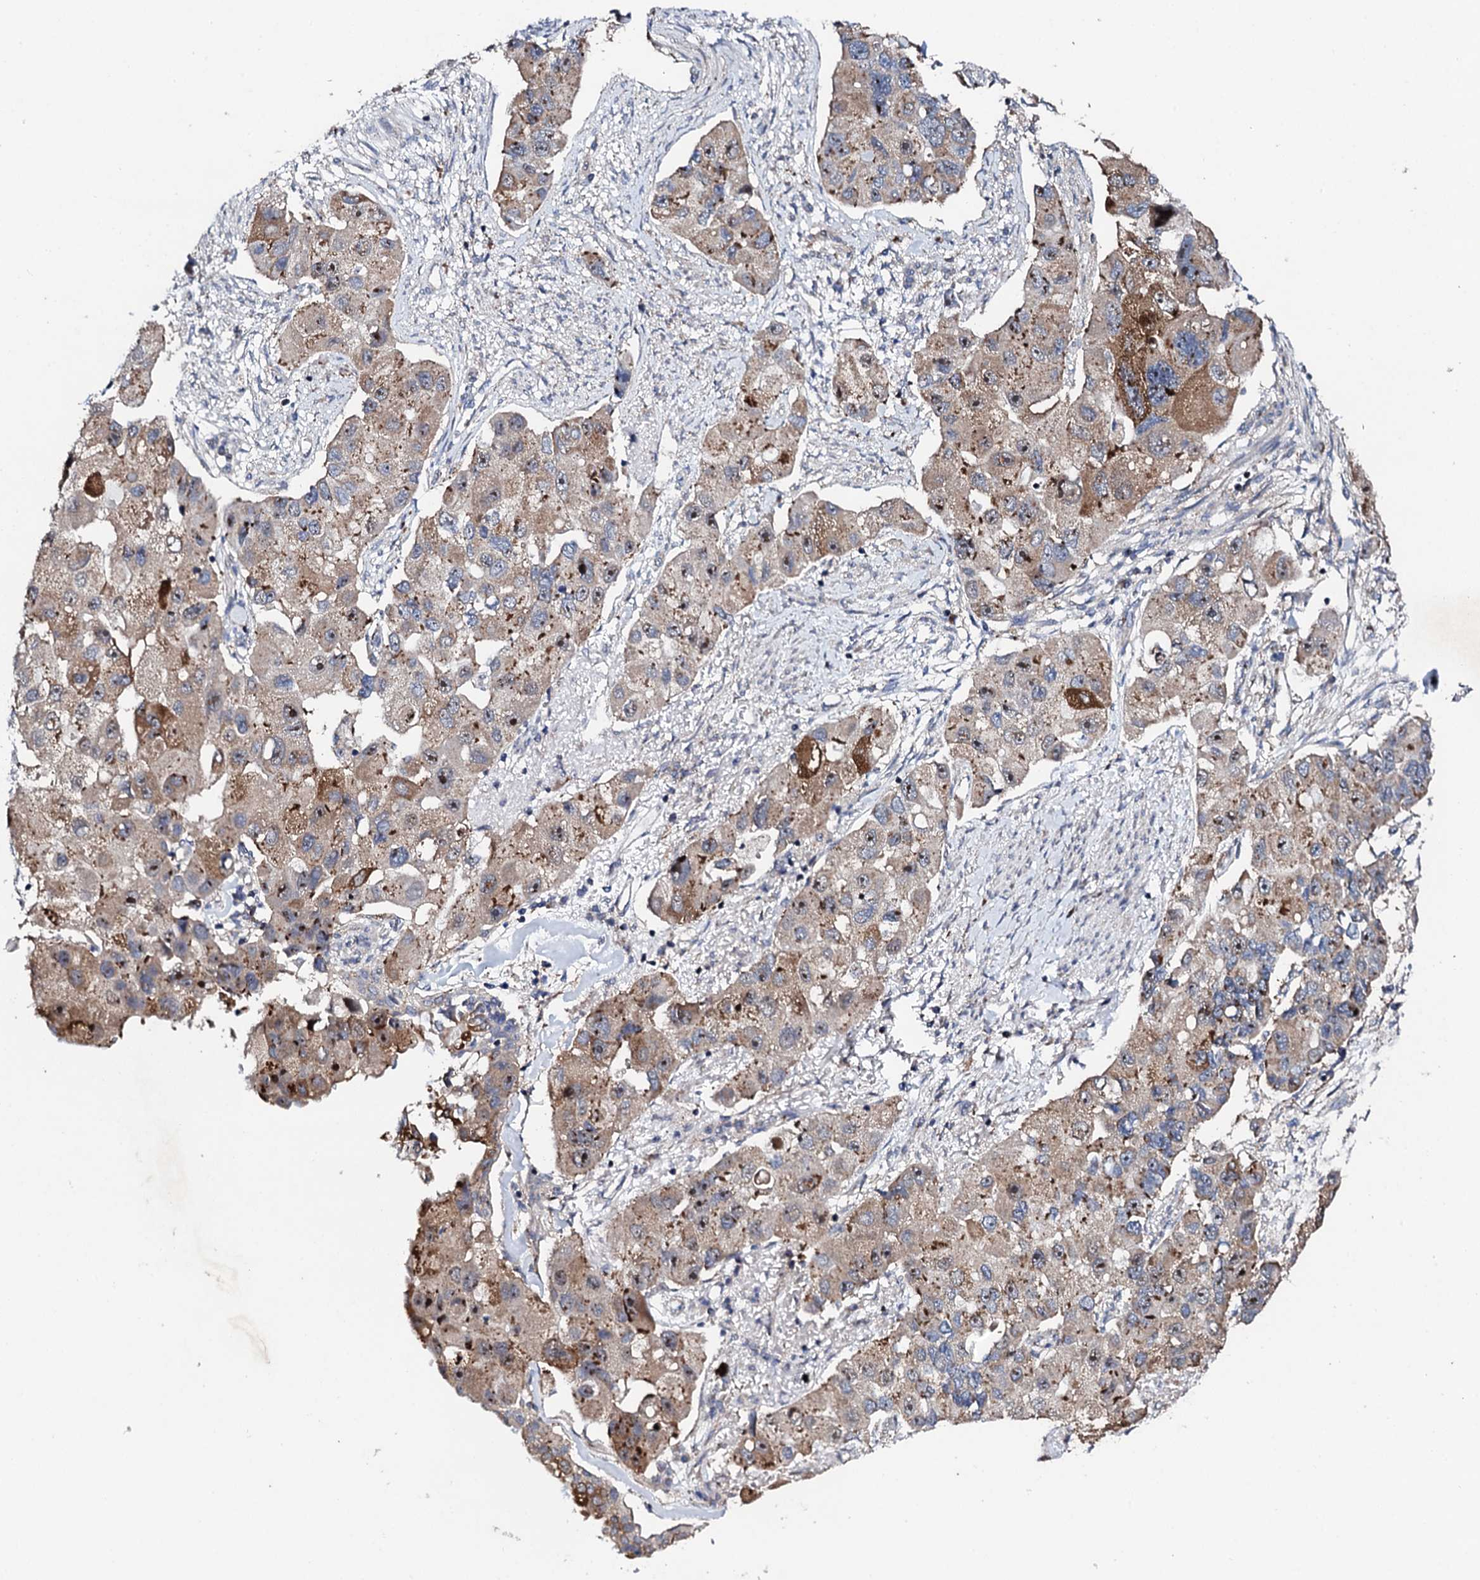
{"staining": {"intensity": "moderate", "quantity": "25%-75%", "location": "cytoplasmic/membranous,nuclear"}, "tissue": "lung cancer", "cell_type": "Tumor cells", "image_type": "cancer", "snomed": [{"axis": "morphology", "description": "Adenocarcinoma, NOS"}, {"axis": "topography", "description": "Lung"}], "caption": "Protein expression by immunohistochemistry (IHC) exhibits moderate cytoplasmic/membranous and nuclear staining in about 25%-75% of tumor cells in lung cancer.", "gene": "GTPBP4", "patient": {"sex": "female", "age": 54}}